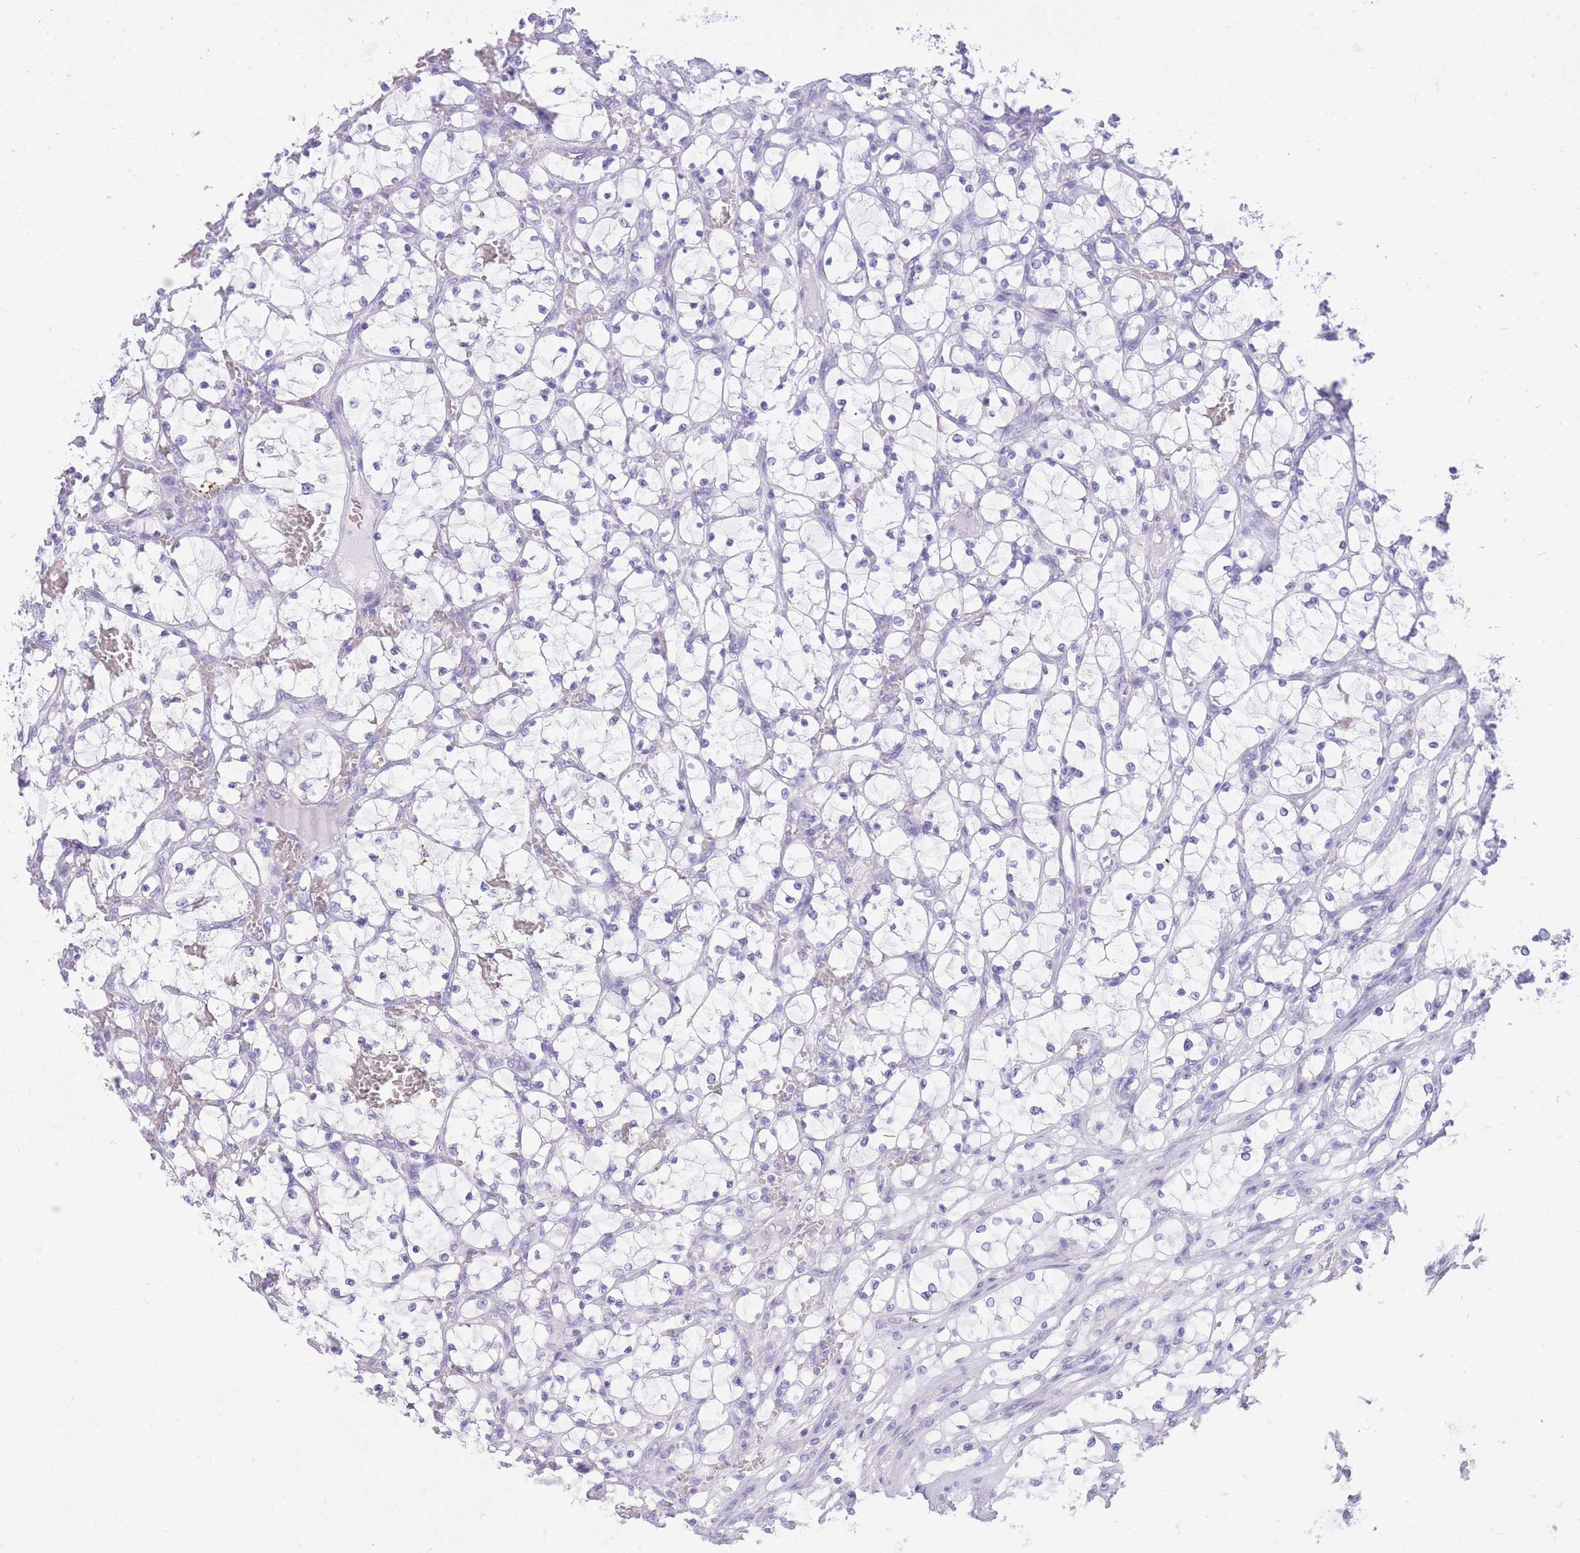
{"staining": {"intensity": "negative", "quantity": "none", "location": "none"}, "tissue": "renal cancer", "cell_type": "Tumor cells", "image_type": "cancer", "snomed": [{"axis": "morphology", "description": "Adenocarcinoma, NOS"}, {"axis": "topography", "description": "Kidney"}], "caption": "The immunohistochemistry (IHC) image has no significant positivity in tumor cells of adenocarcinoma (renal) tissue.", "gene": "CYP21A2", "patient": {"sex": "female", "age": 69}}